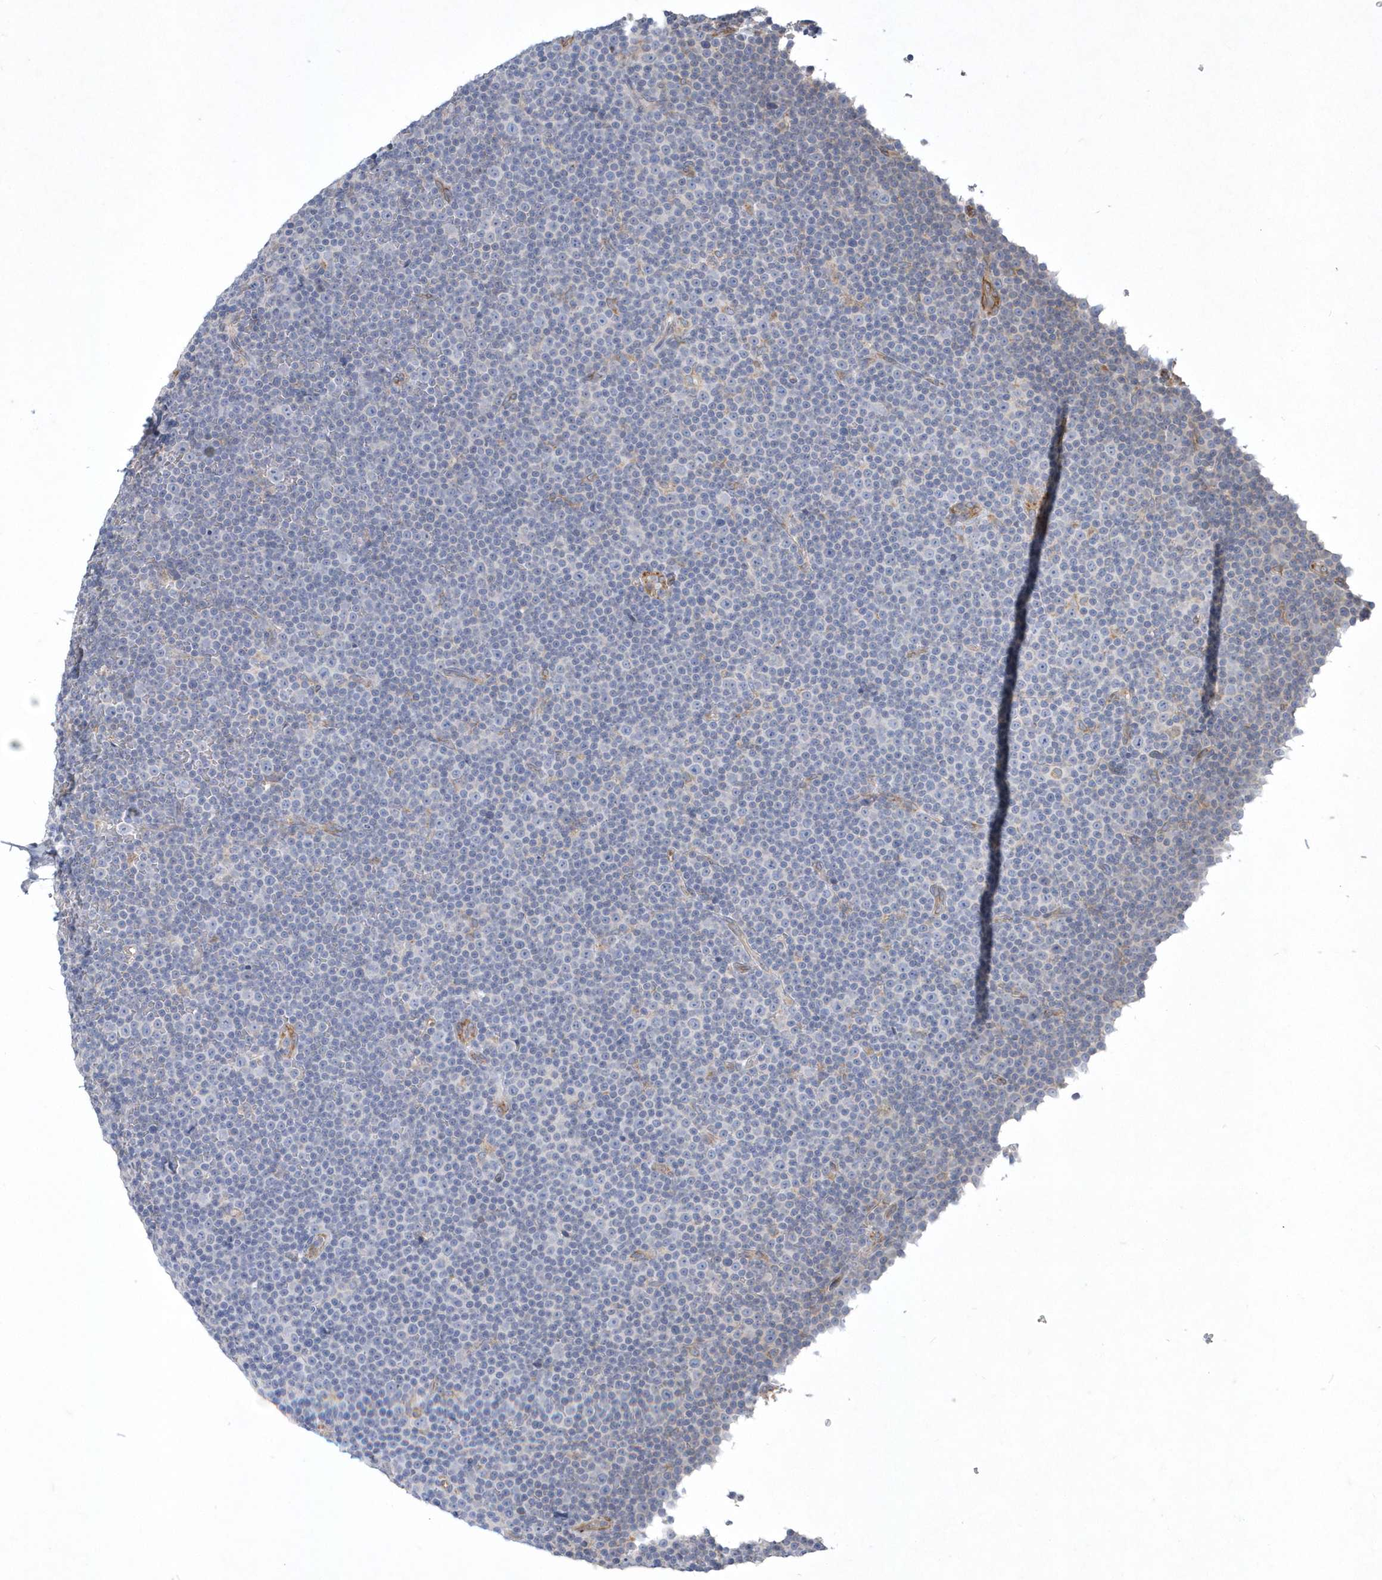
{"staining": {"intensity": "negative", "quantity": "none", "location": "none"}, "tissue": "lymphoma", "cell_type": "Tumor cells", "image_type": "cancer", "snomed": [{"axis": "morphology", "description": "Malignant lymphoma, non-Hodgkin's type, Low grade"}, {"axis": "topography", "description": "Lymph node"}], "caption": "This is a micrograph of immunohistochemistry (IHC) staining of malignant lymphoma, non-Hodgkin's type (low-grade), which shows no expression in tumor cells.", "gene": "DGAT1", "patient": {"sex": "female", "age": 67}}